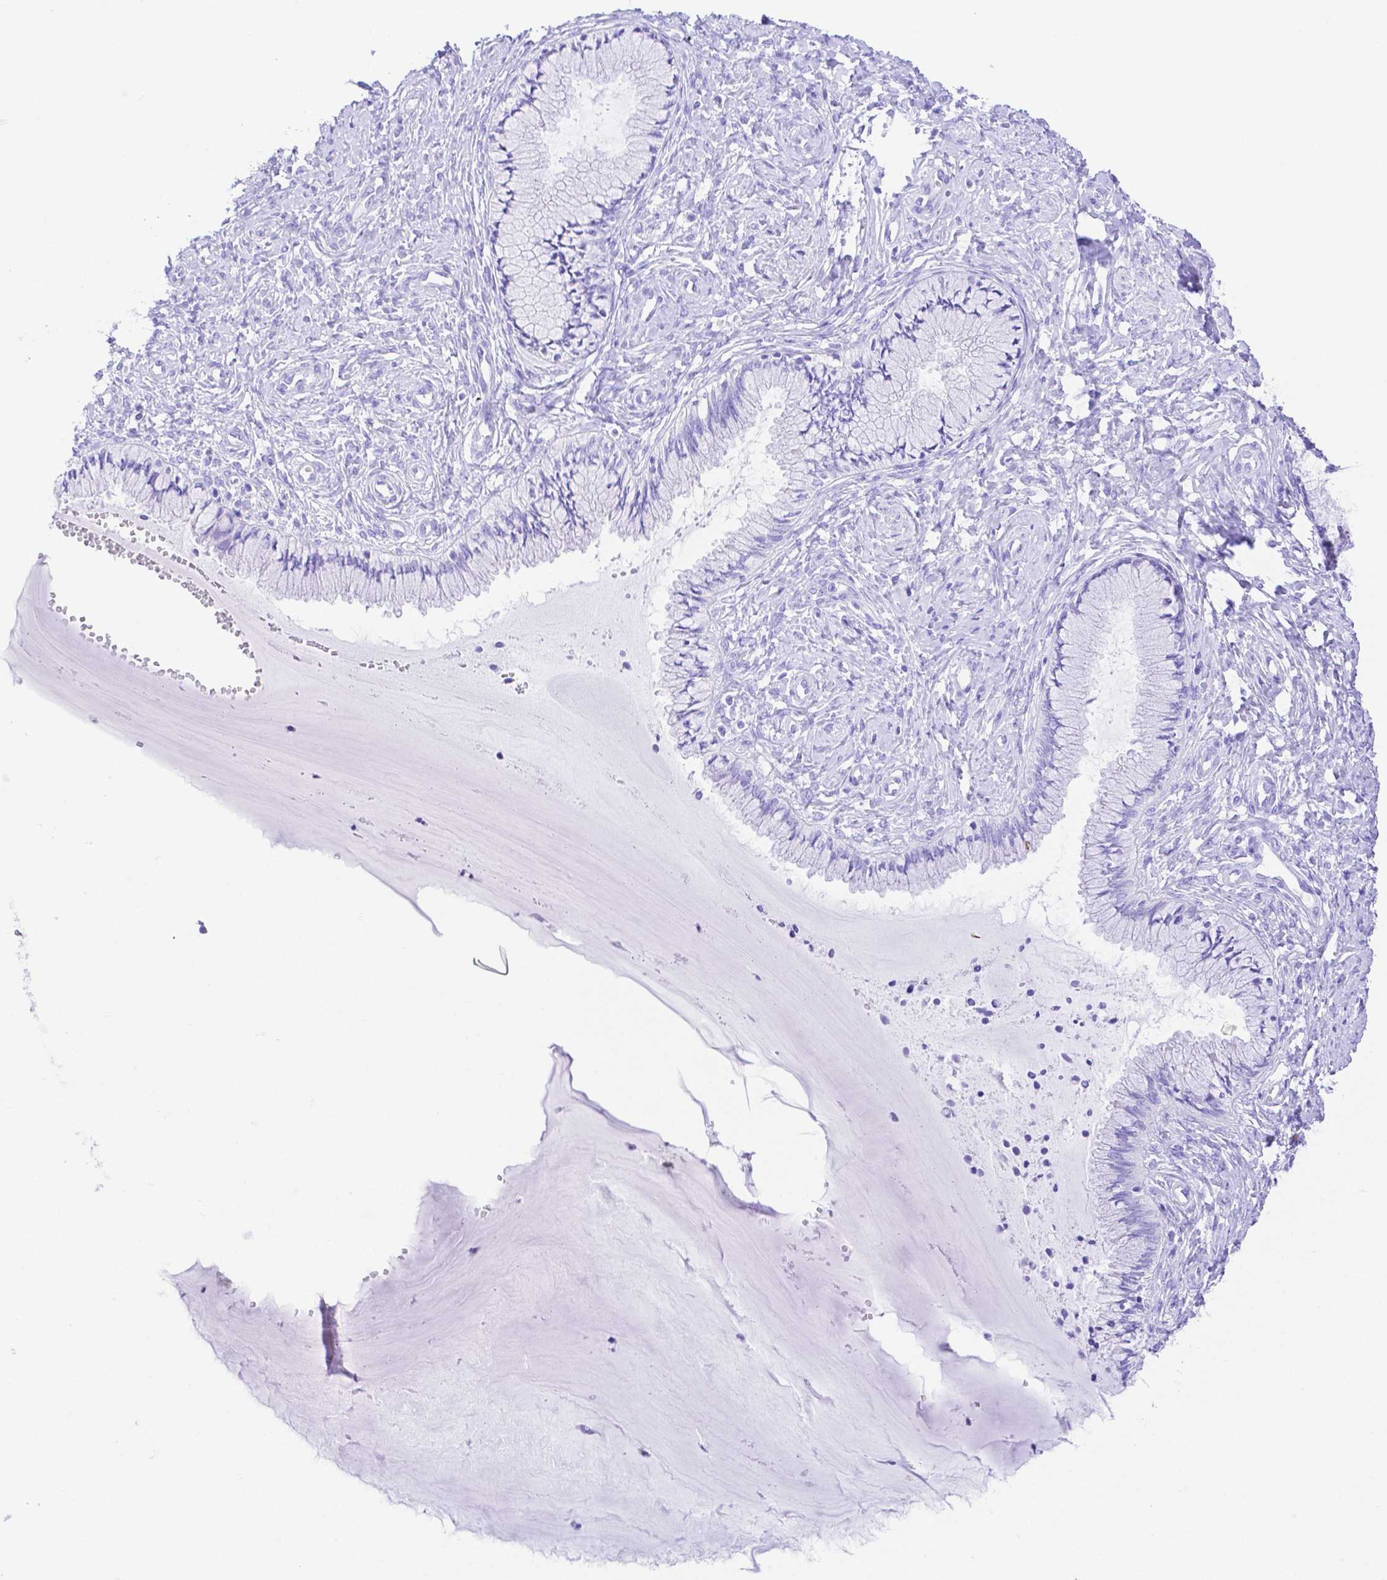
{"staining": {"intensity": "negative", "quantity": "none", "location": "none"}, "tissue": "cervix", "cell_type": "Glandular cells", "image_type": "normal", "snomed": [{"axis": "morphology", "description": "Normal tissue, NOS"}, {"axis": "topography", "description": "Cervix"}], "caption": "High magnification brightfield microscopy of normal cervix stained with DAB (3,3'-diaminobenzidine) (brown) and counterstained with hematoxylin (blue): glandular cells show no significant staining. Brightfield microscopy of IHC stained with DAB (3,3'-diaminobenzidine) (brown) and hematoxylin (blue), captured at high magnification.", "gene": "SMR3A", "patient": {"sex": "female", "age": 37}}